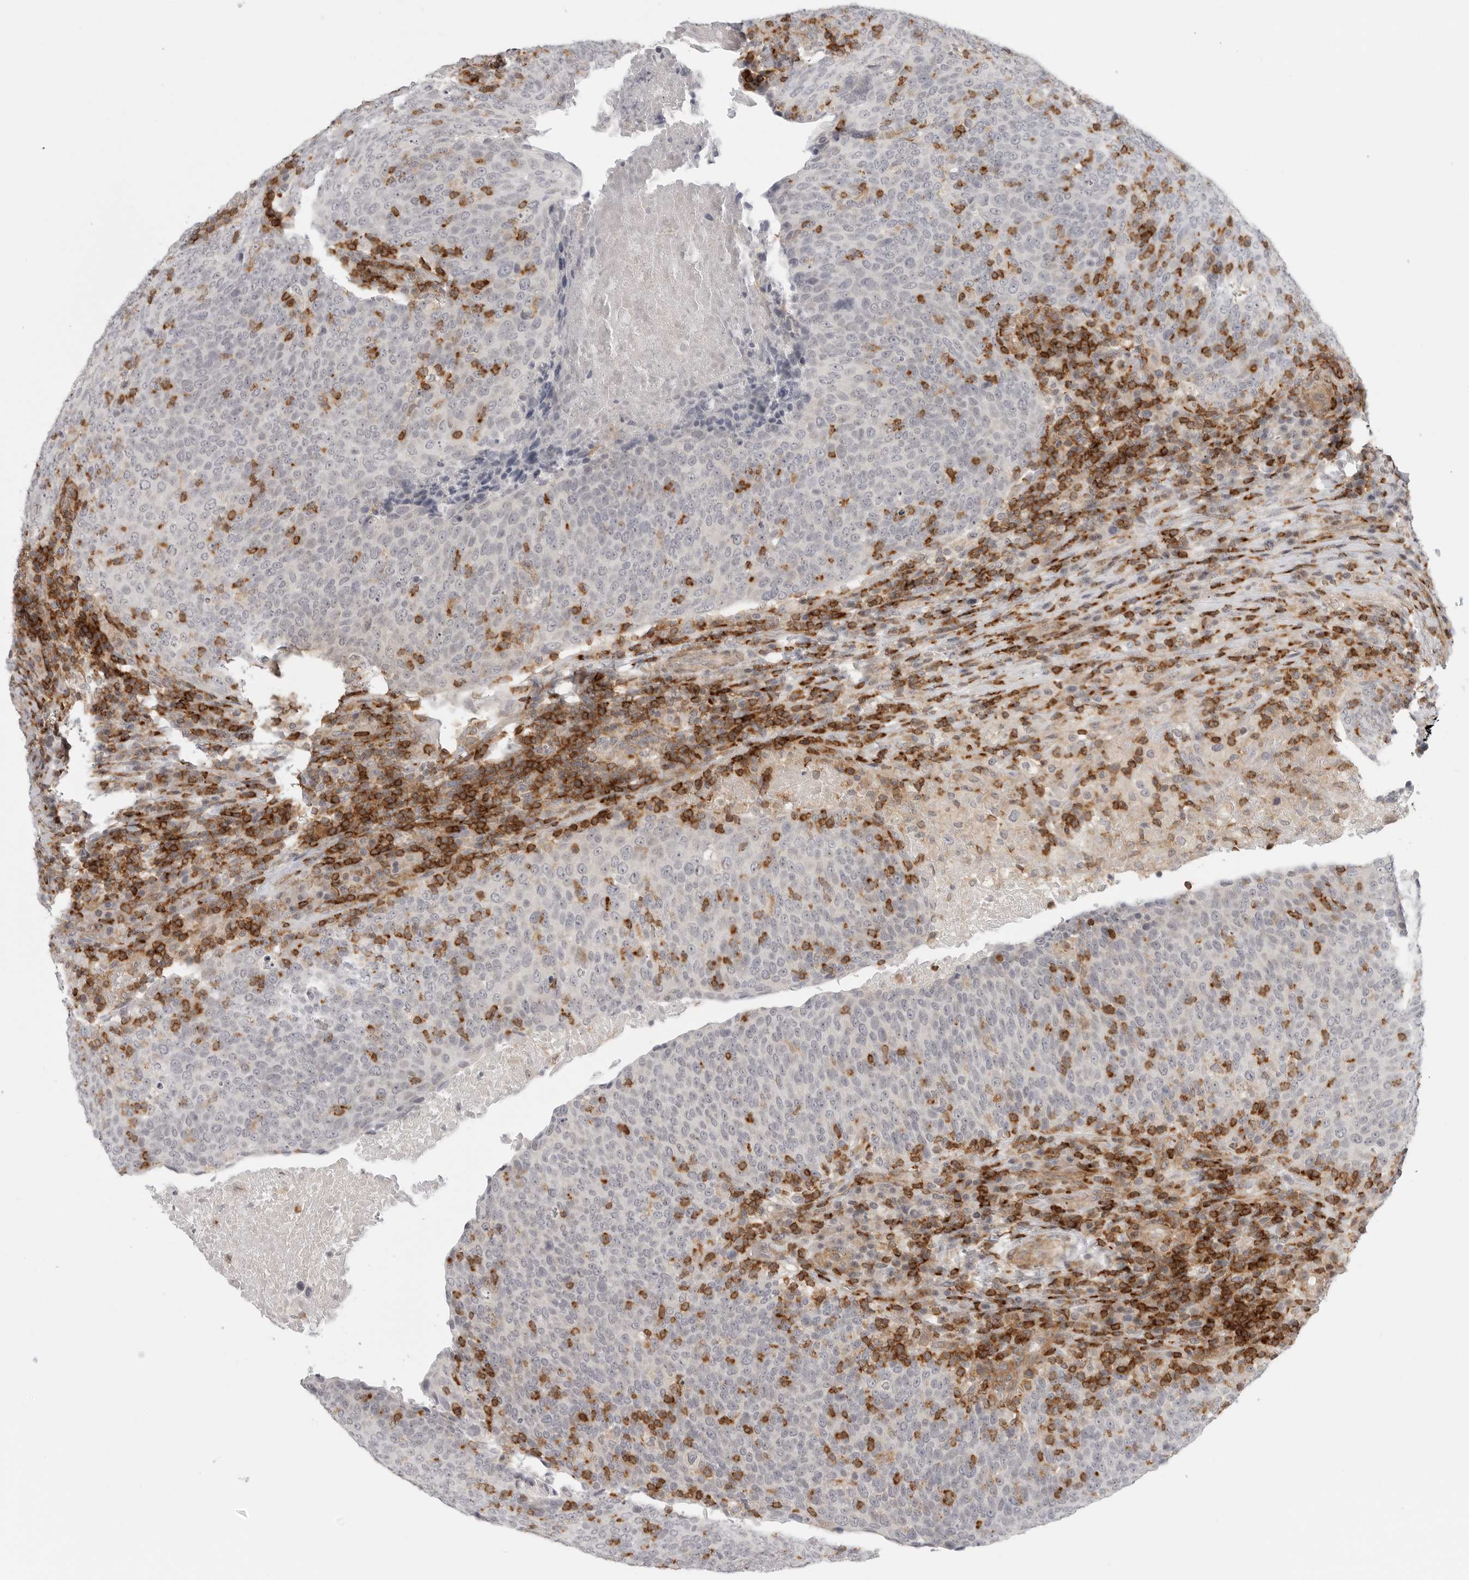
{"staining": {"intensity": "negative", "quantity": "none", "location": "none"}, "tissue": "head and neck cancer", "cell_type": "Tumor cells", "image_type": "cancer", "snomed": [{"axis": "morphology", "description": "Squamous cell carcinoma, NOS"}, {"axis": "morphology", "description": "Squamous cell carcinoma, metastatic, NOS"}, {"axis": "topography", "description": "Lymph node"}, {"axis": "topography", "description": "Head-Neck"}], "caption": "A high-resolution micrograph shows immunohistochemistry (IHC) staining of head and neck cancer (squamous cell carcinoma), which displays no significant staining in tumor cells.", "gene": "SH3KBP1", "patient": {"sex": "male", "age": 62}}